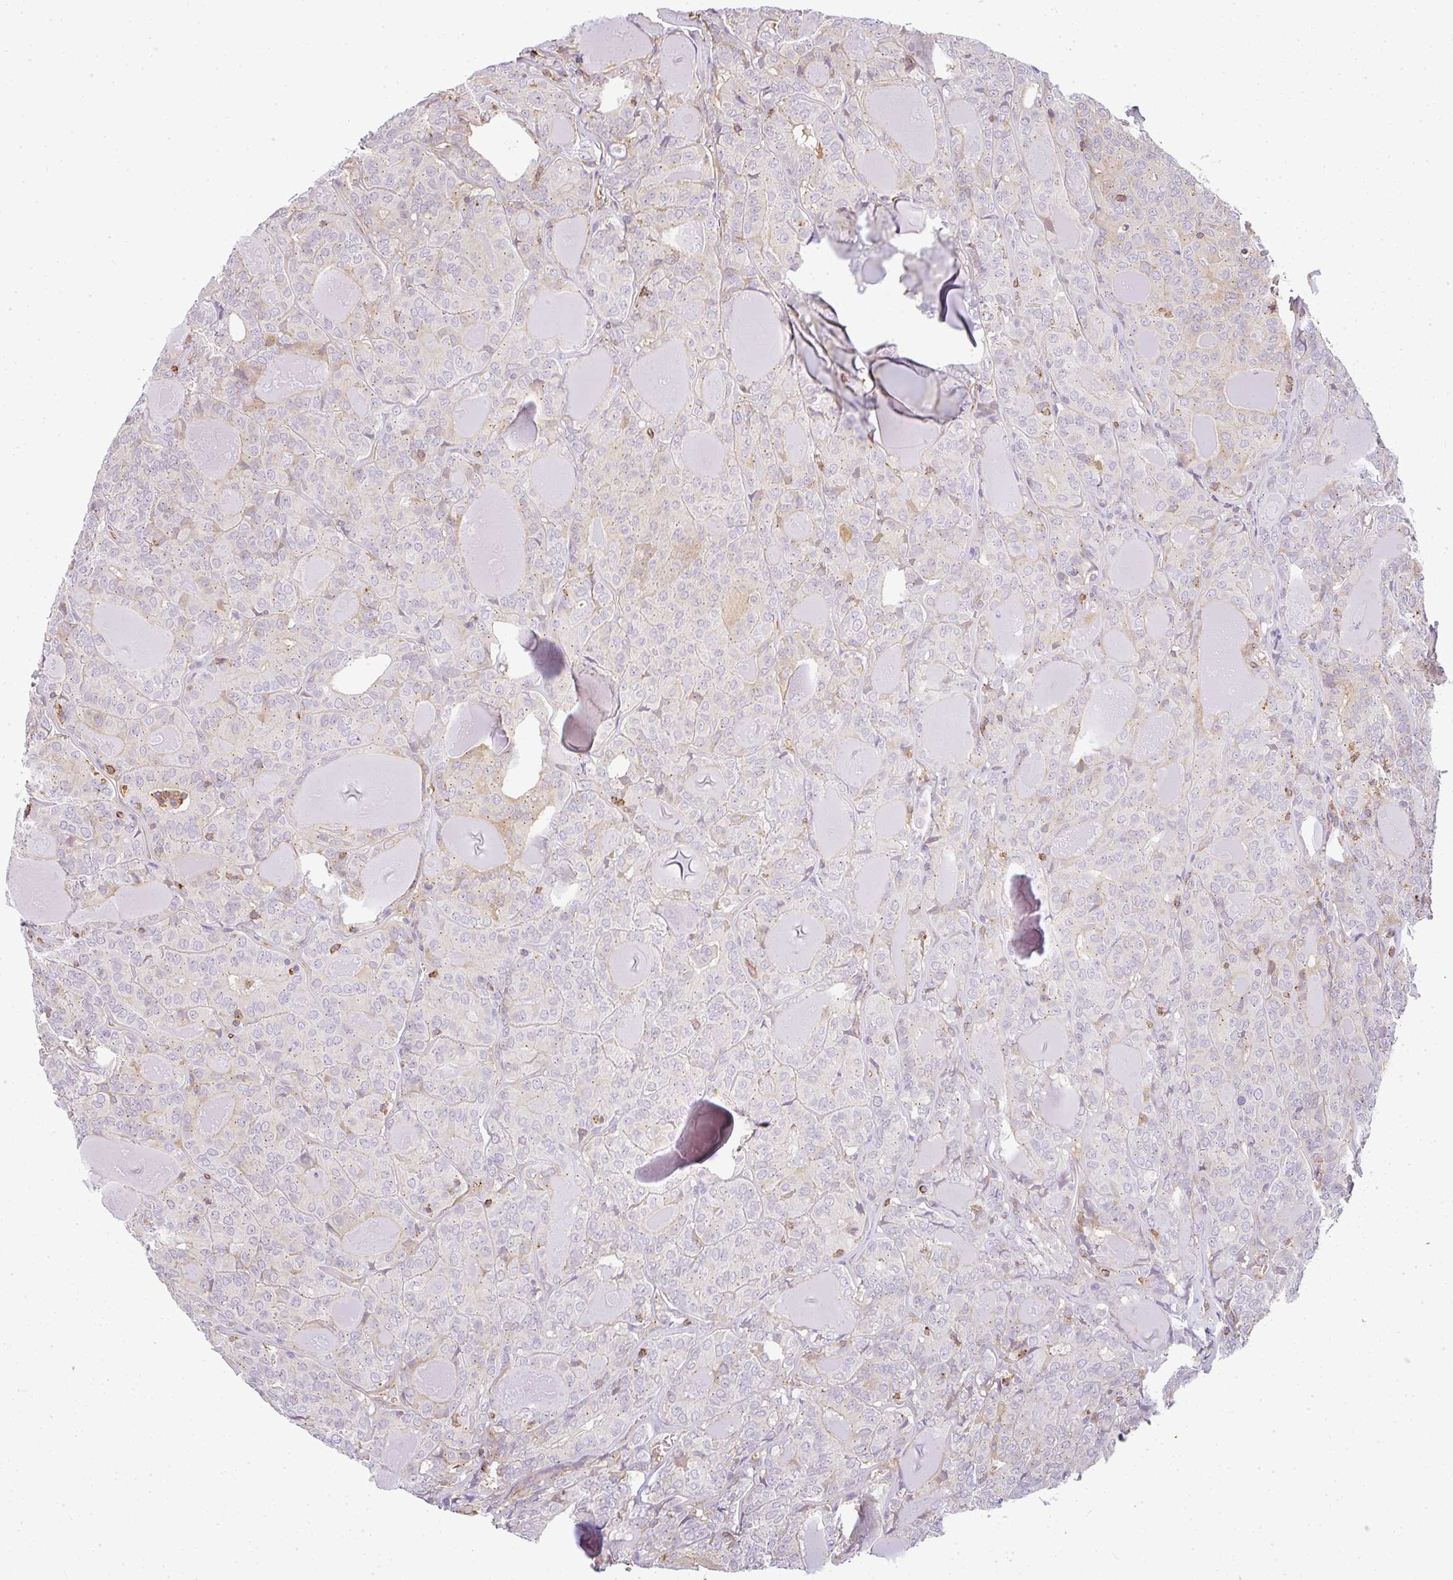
{"staining": {"intensity": "weak", "quantity": "<25%", "location": "cytoplasmic/membranous"}, "tissue": "thyroid cancer", "cell_type": "Tumor cells", "image_type": "cancer", "snomed": [{"axis": "morphology", "description": "Papillary adenocarcinoma, NOS"}, {"axis": "topography", "description": "Thyroid gland"}], "caption": "Immunohistochemistry histopathology image of papillary adenocarcinoma (thyroid) stained for a protein (brown), which demonstrates no staining in tumor cells. Nuclei are stained in blue.", "gene": "SULF1", "patient": {"sex": "female", "age": 72}}